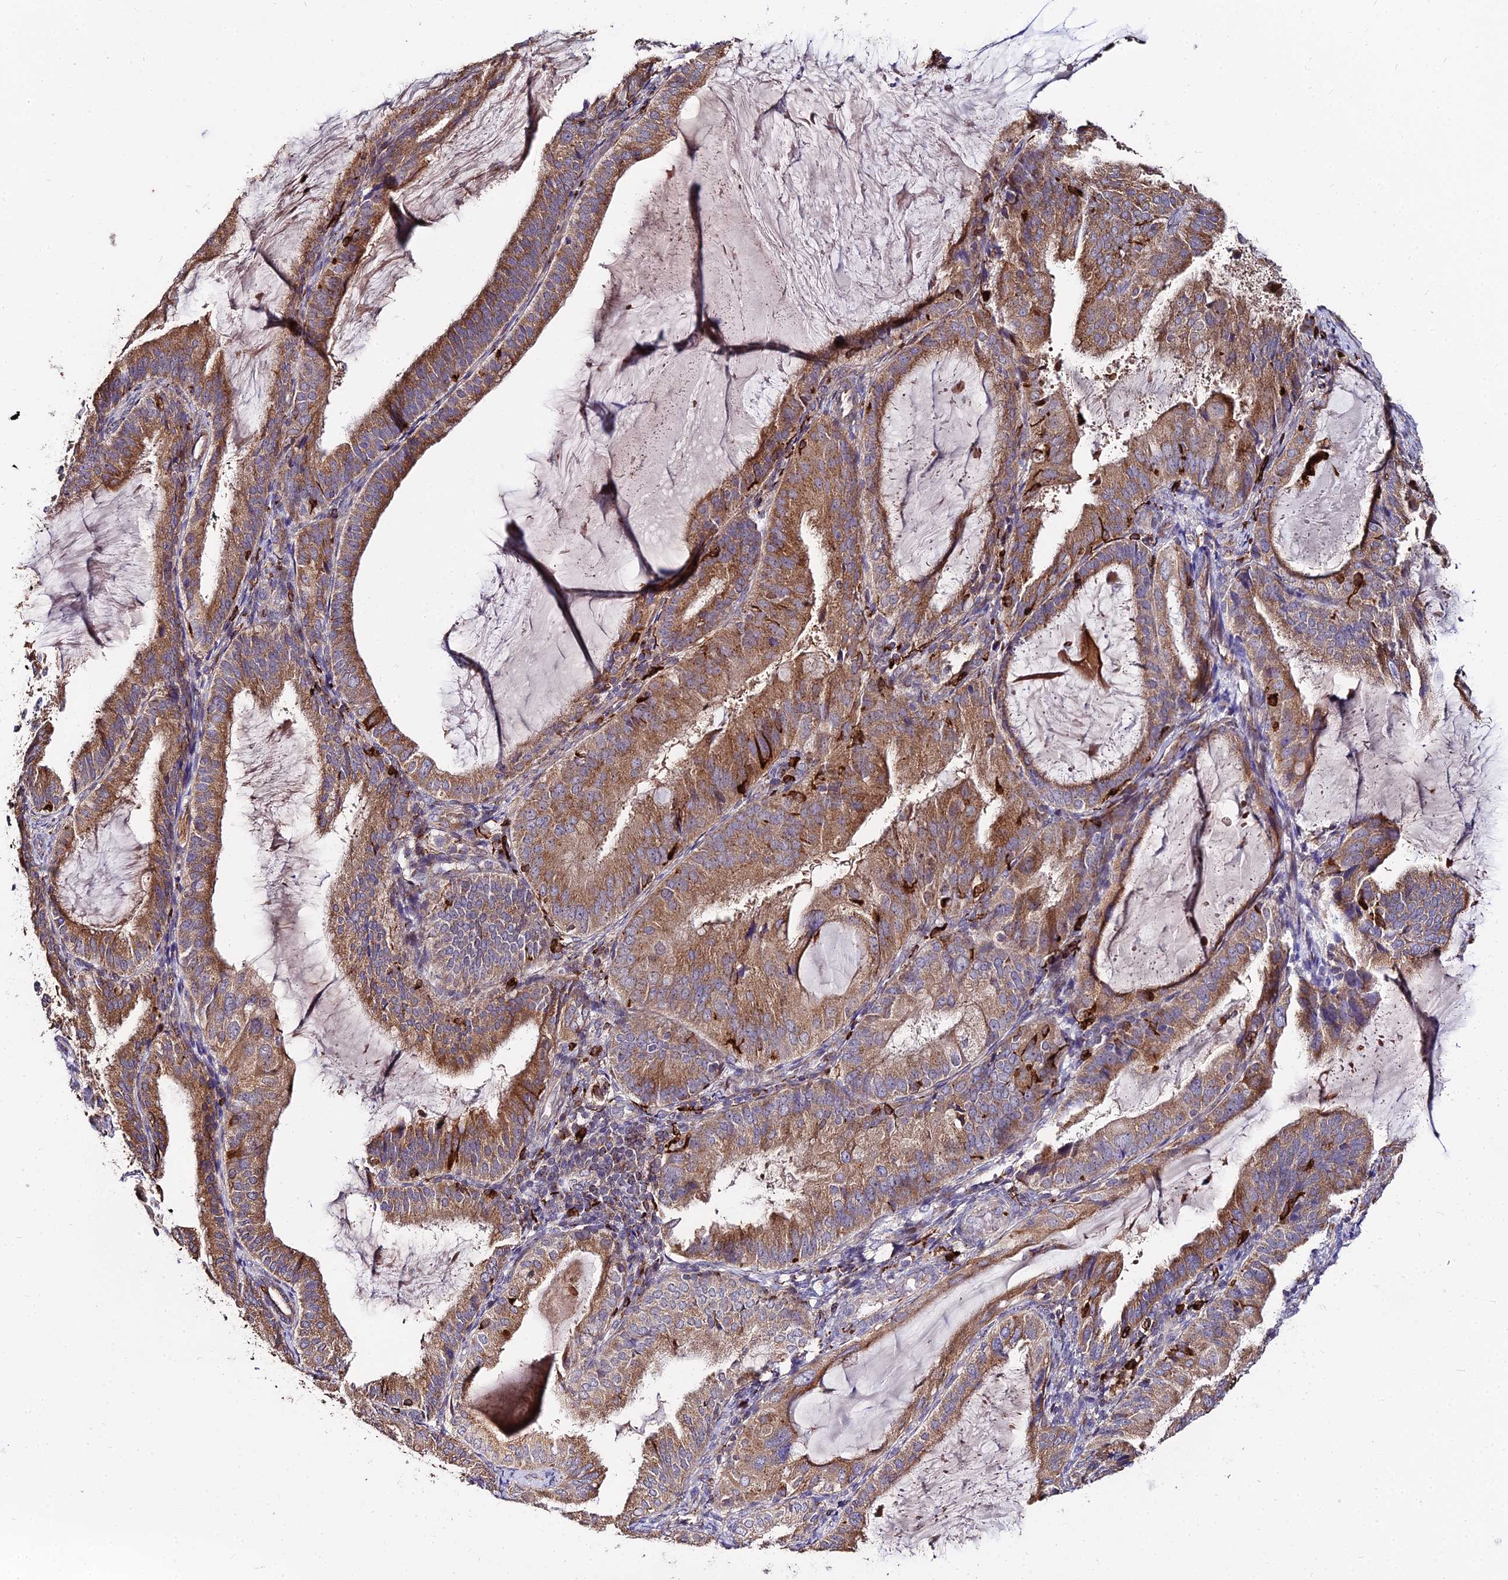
{"staining": {"intensity": "moderate", "quantity": ">75%", "location": "cytoplasmic/membranous"}, "tissue": "endometrial cancer", "cell_type": "Tumor cells", "image_type": "cancer", "snomed": [{"axis": "morphology", "description": "Adenocarcinoma, NOS"}, {"axis": "topography", "description": "Endometrium"}], "caption": "The immunohistochemical stain highlights moderate cytoplasmic/membranous positivity in tumor cells of endometrial adenocarcinoma tissue. The protein of interest is shown in brown color, while the nuclei are stained blue.", "gene": "PEX19", "patient": {"sex": "female", "age": 81}}